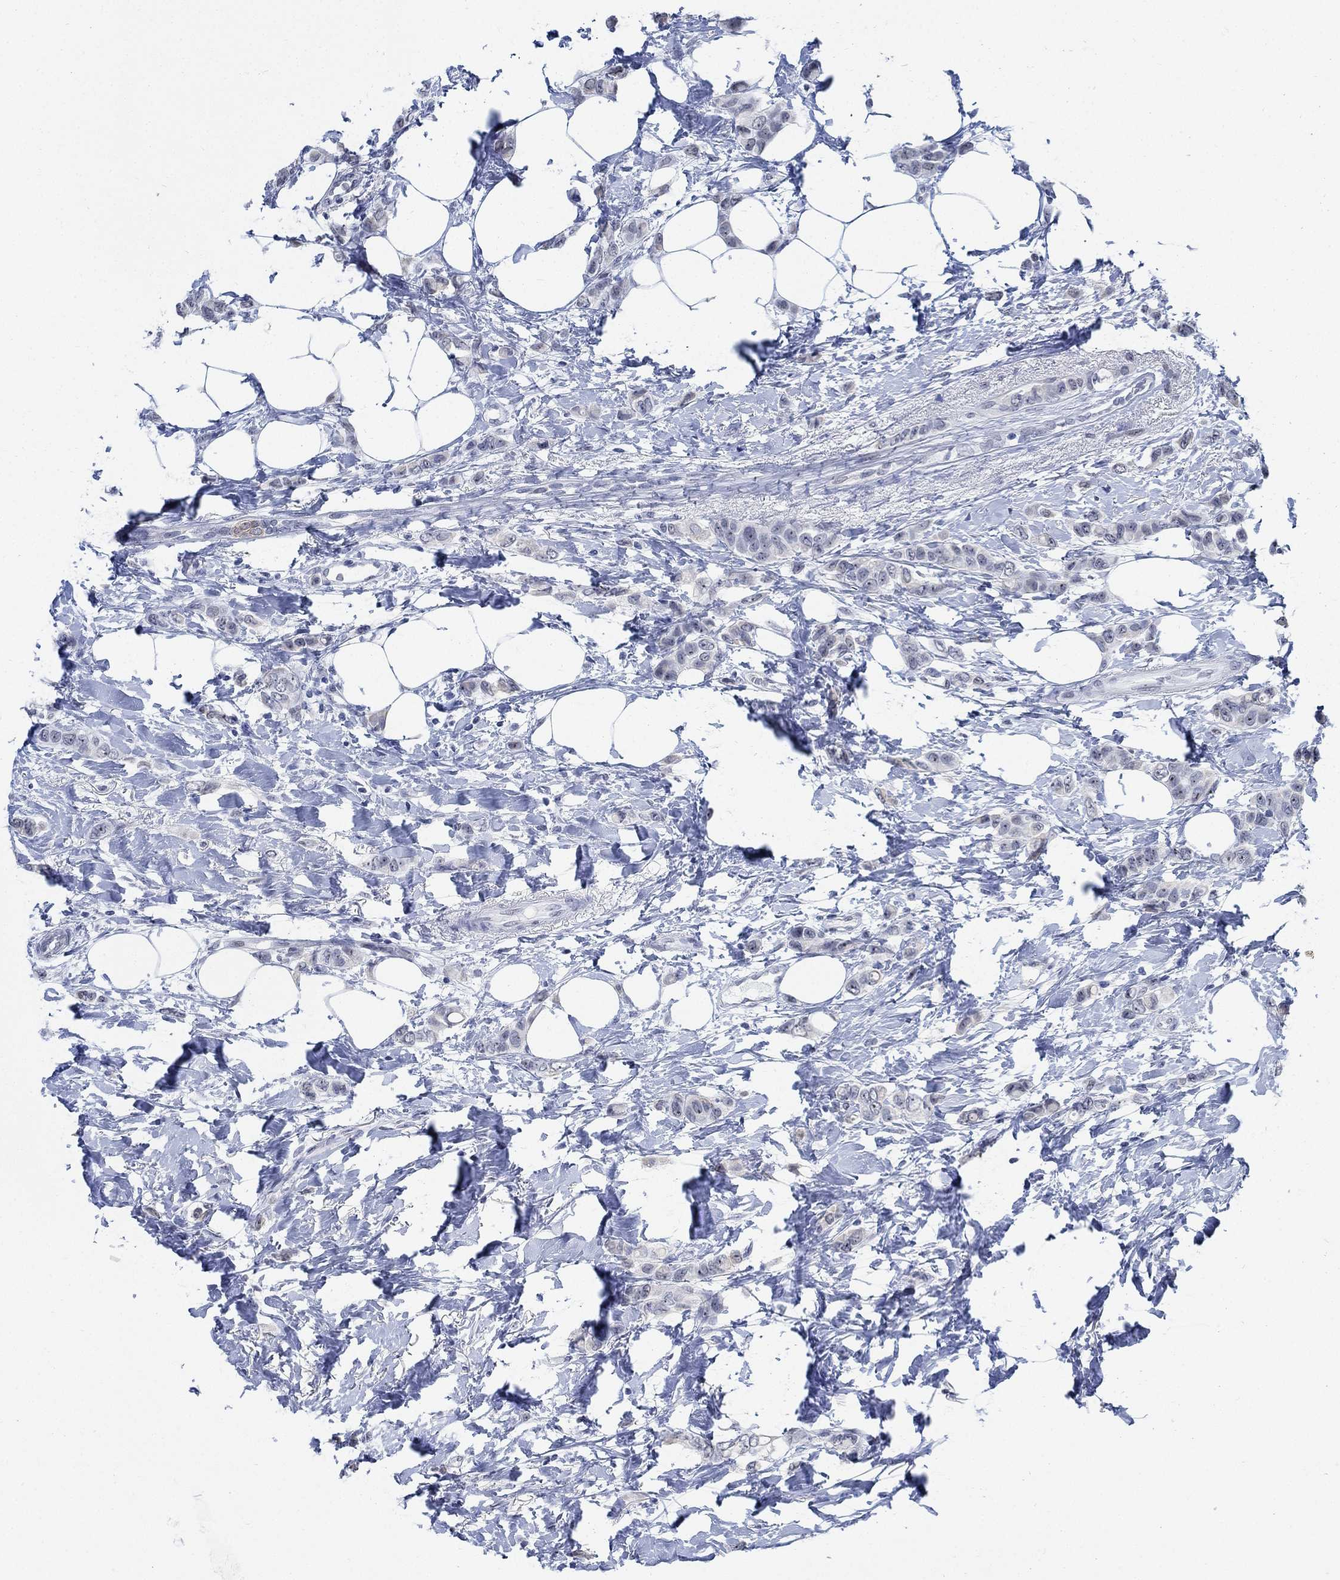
{"staining": {"intensity": "negative", "quantity": "none", "location": "none"}, "tissue": "breast cancer", "cell_type": "Tumor cells", "image_type": "cancer", "snomed": [{"axis": "morphology", "description": "Lobular carcinoma"}, {"axis": "topography", "description": "Breast"}], "caption": "IHC micrograph of neoplastic tissue: human lobular carcinoma (breast) stained with DAB (3,3'-diaminobenzidine) shows no significant protein staining in tumor cells.", "gene": "DLK1", "patient": {"sex": "female", "age": 66}}